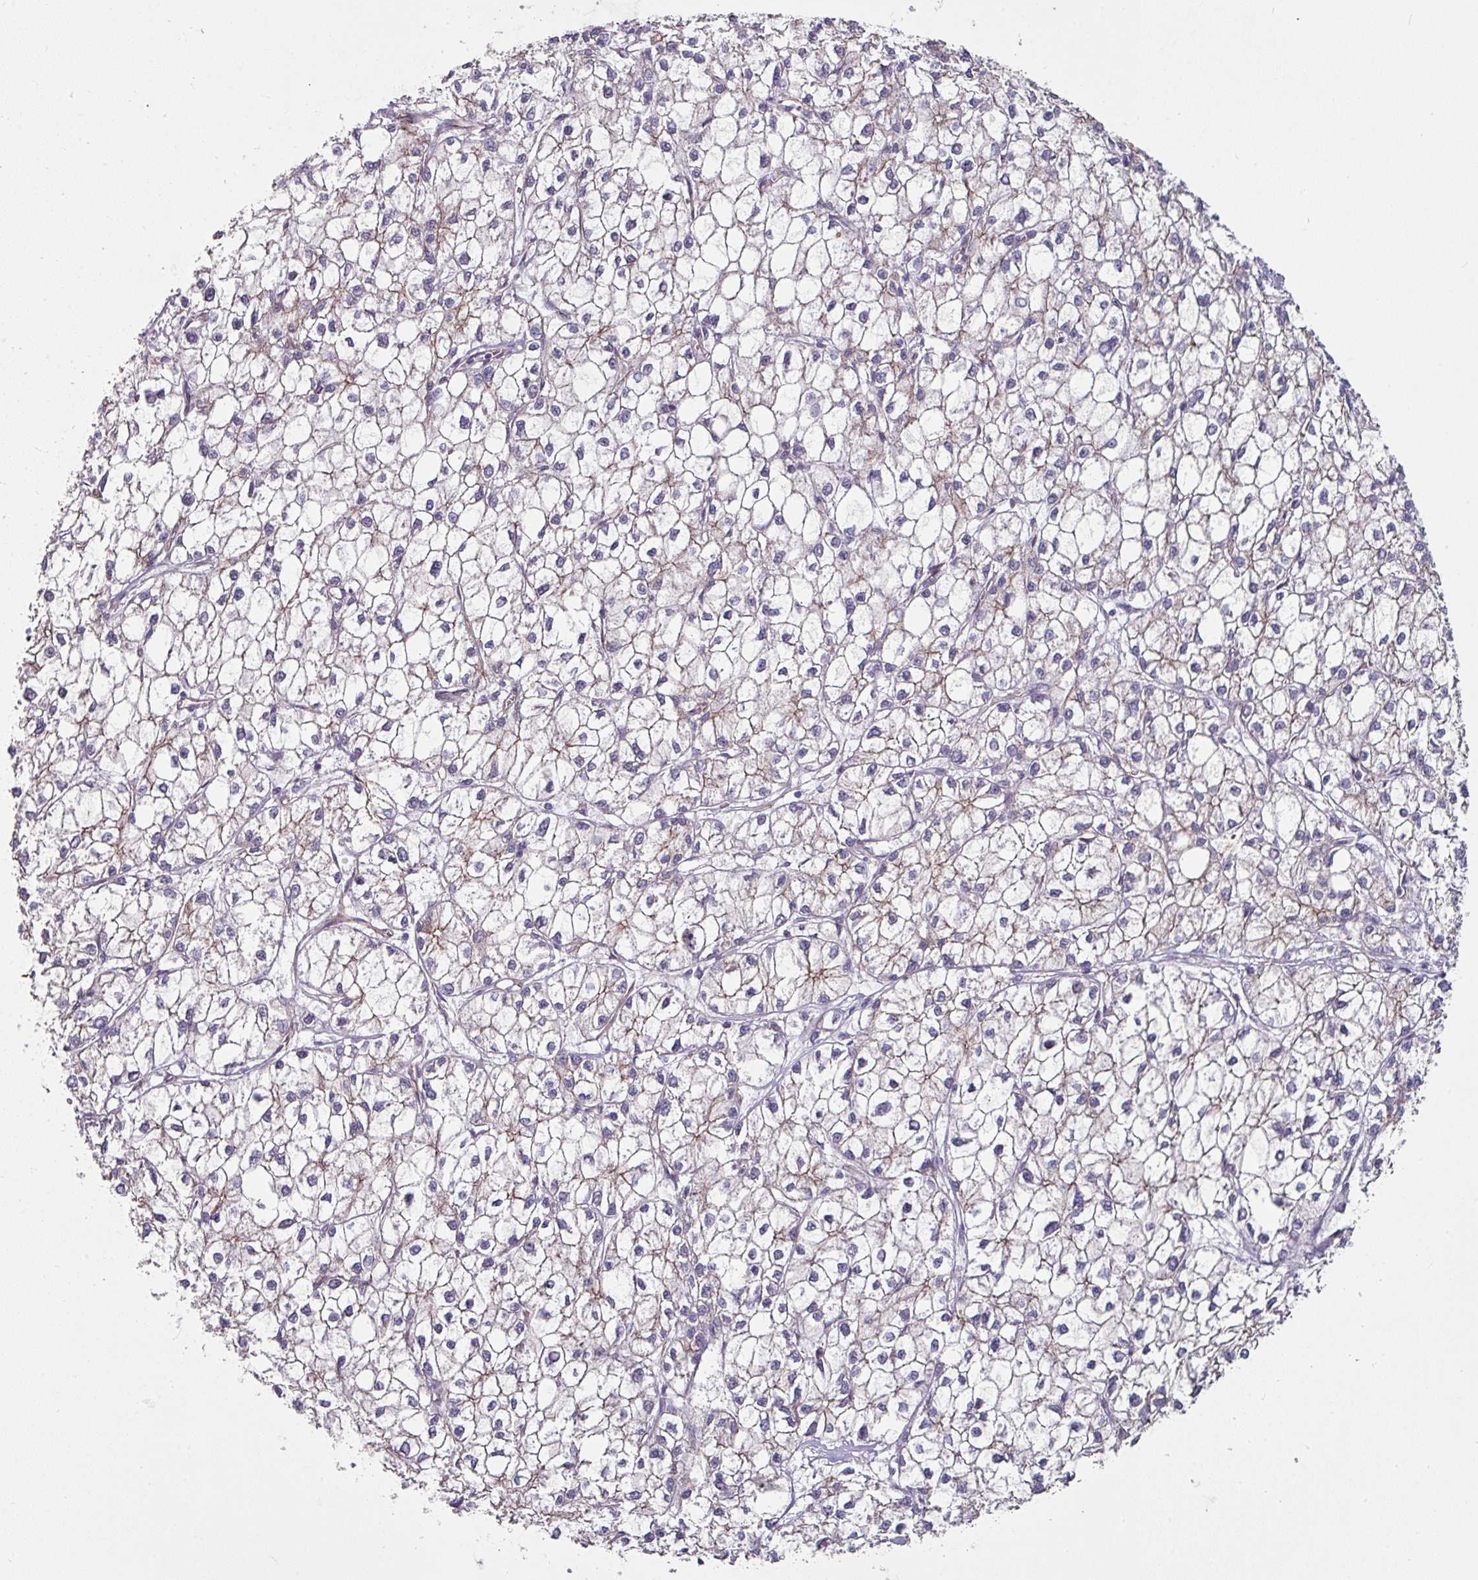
{"staining": {"intensity": "weak", "quantity": "<25%", "location": "cytoplasmic/membranous"}, "tissue": "liver cancer", "cell_type": "Tumor cells", "image_type": "cancer", "snomed": [{"axis": "morphology", "description": "Carcinoma, Hepatocellular, NOS"}, {"axis": "topography", "description": "Liver"}], "caption": "DAB immunohistochemical staining of hepatocellular carcinoma (liver) displays no significant expression in tumor cells.", "gene": "JUP", "patient": {"sex": "female", "age": 43}}